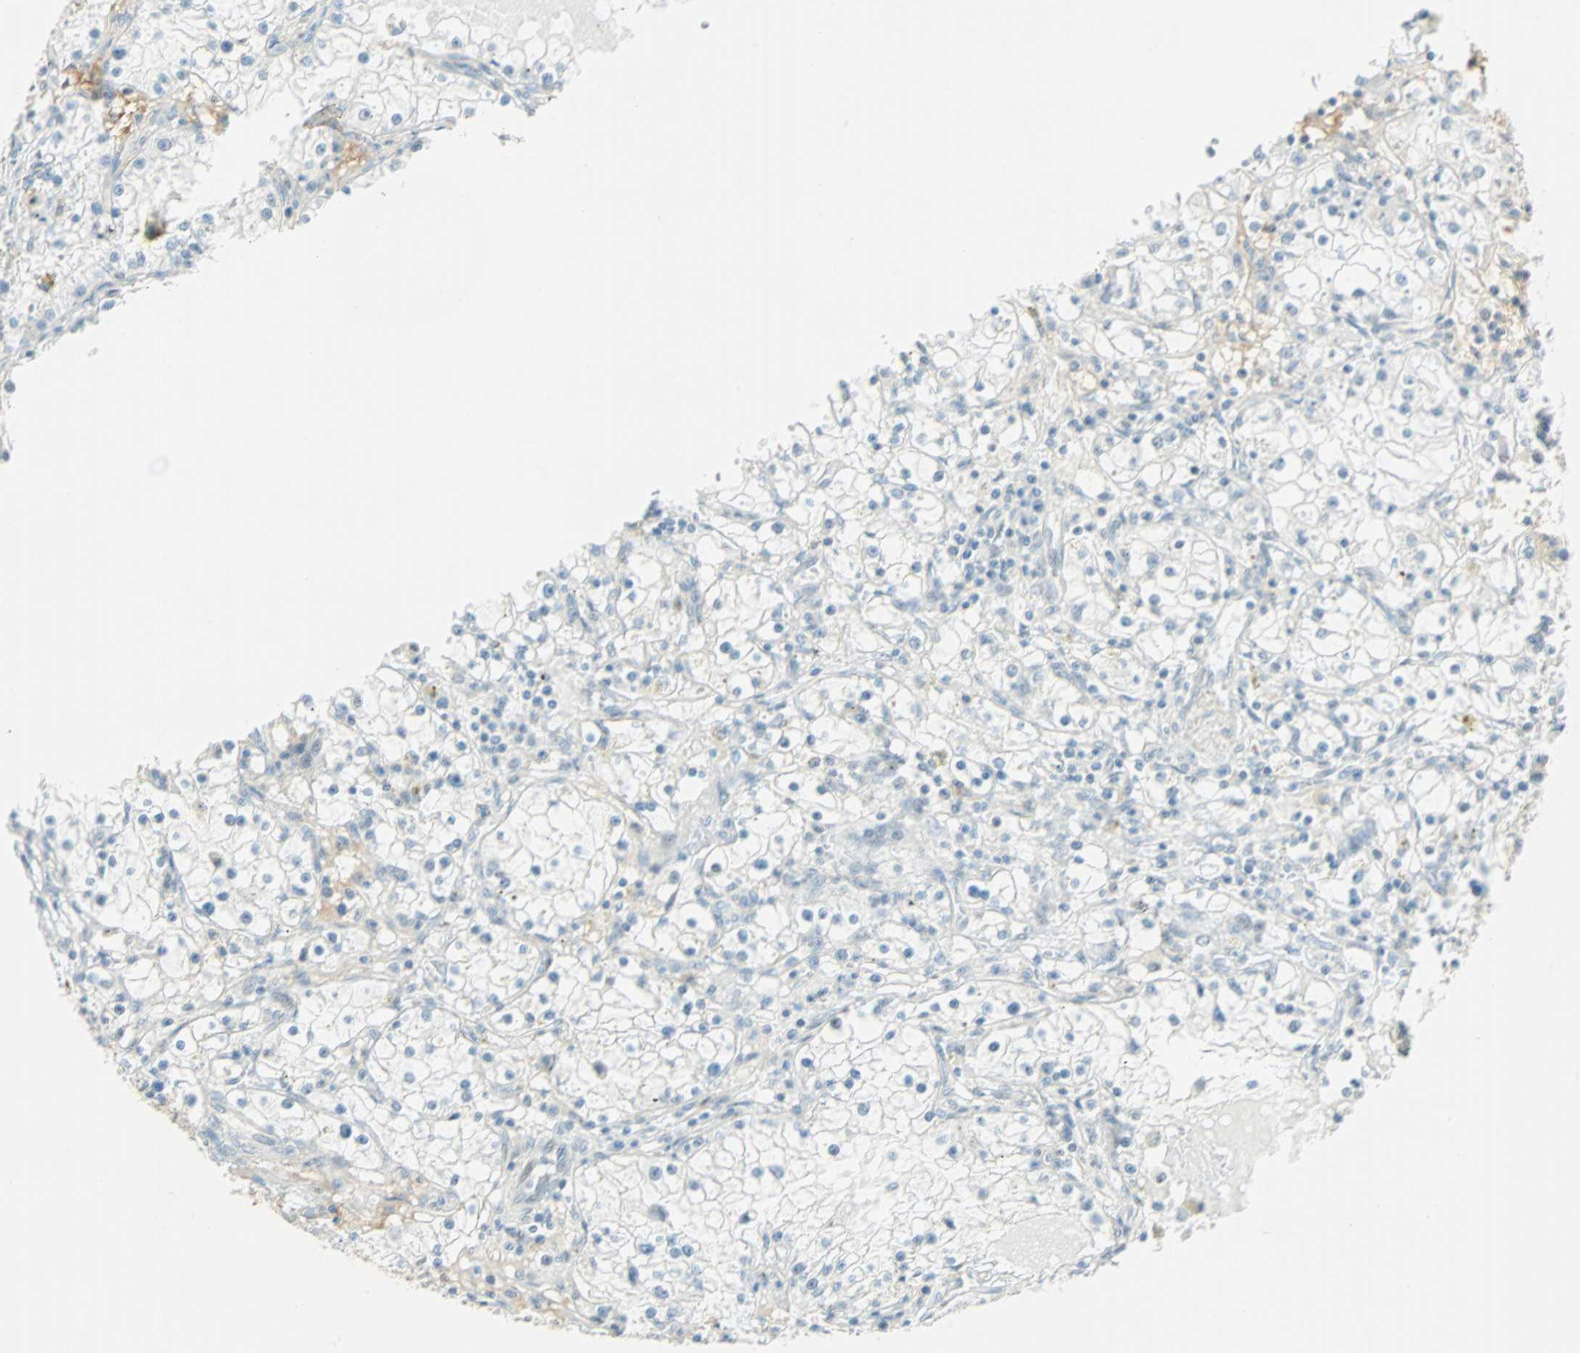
{"staining": {"intensity": "negative", "quantity": "none", "location": "none"}, "tissue": "renal cancer", "cell_type": "Tumor cells", "image_type": "cancer", "snomed": [{"axis": "morphology", "description": "Adenocarcinoma, NOS"}, {"axis": "topography", "description": "Kidney"}], "caption": "Immunohistochemical staining of human renal cancer (adenocarcinoma) displays no significant expression in tumor cells.", "gene": "NELFE", "patient": {"sex": "male", "age": 56}}